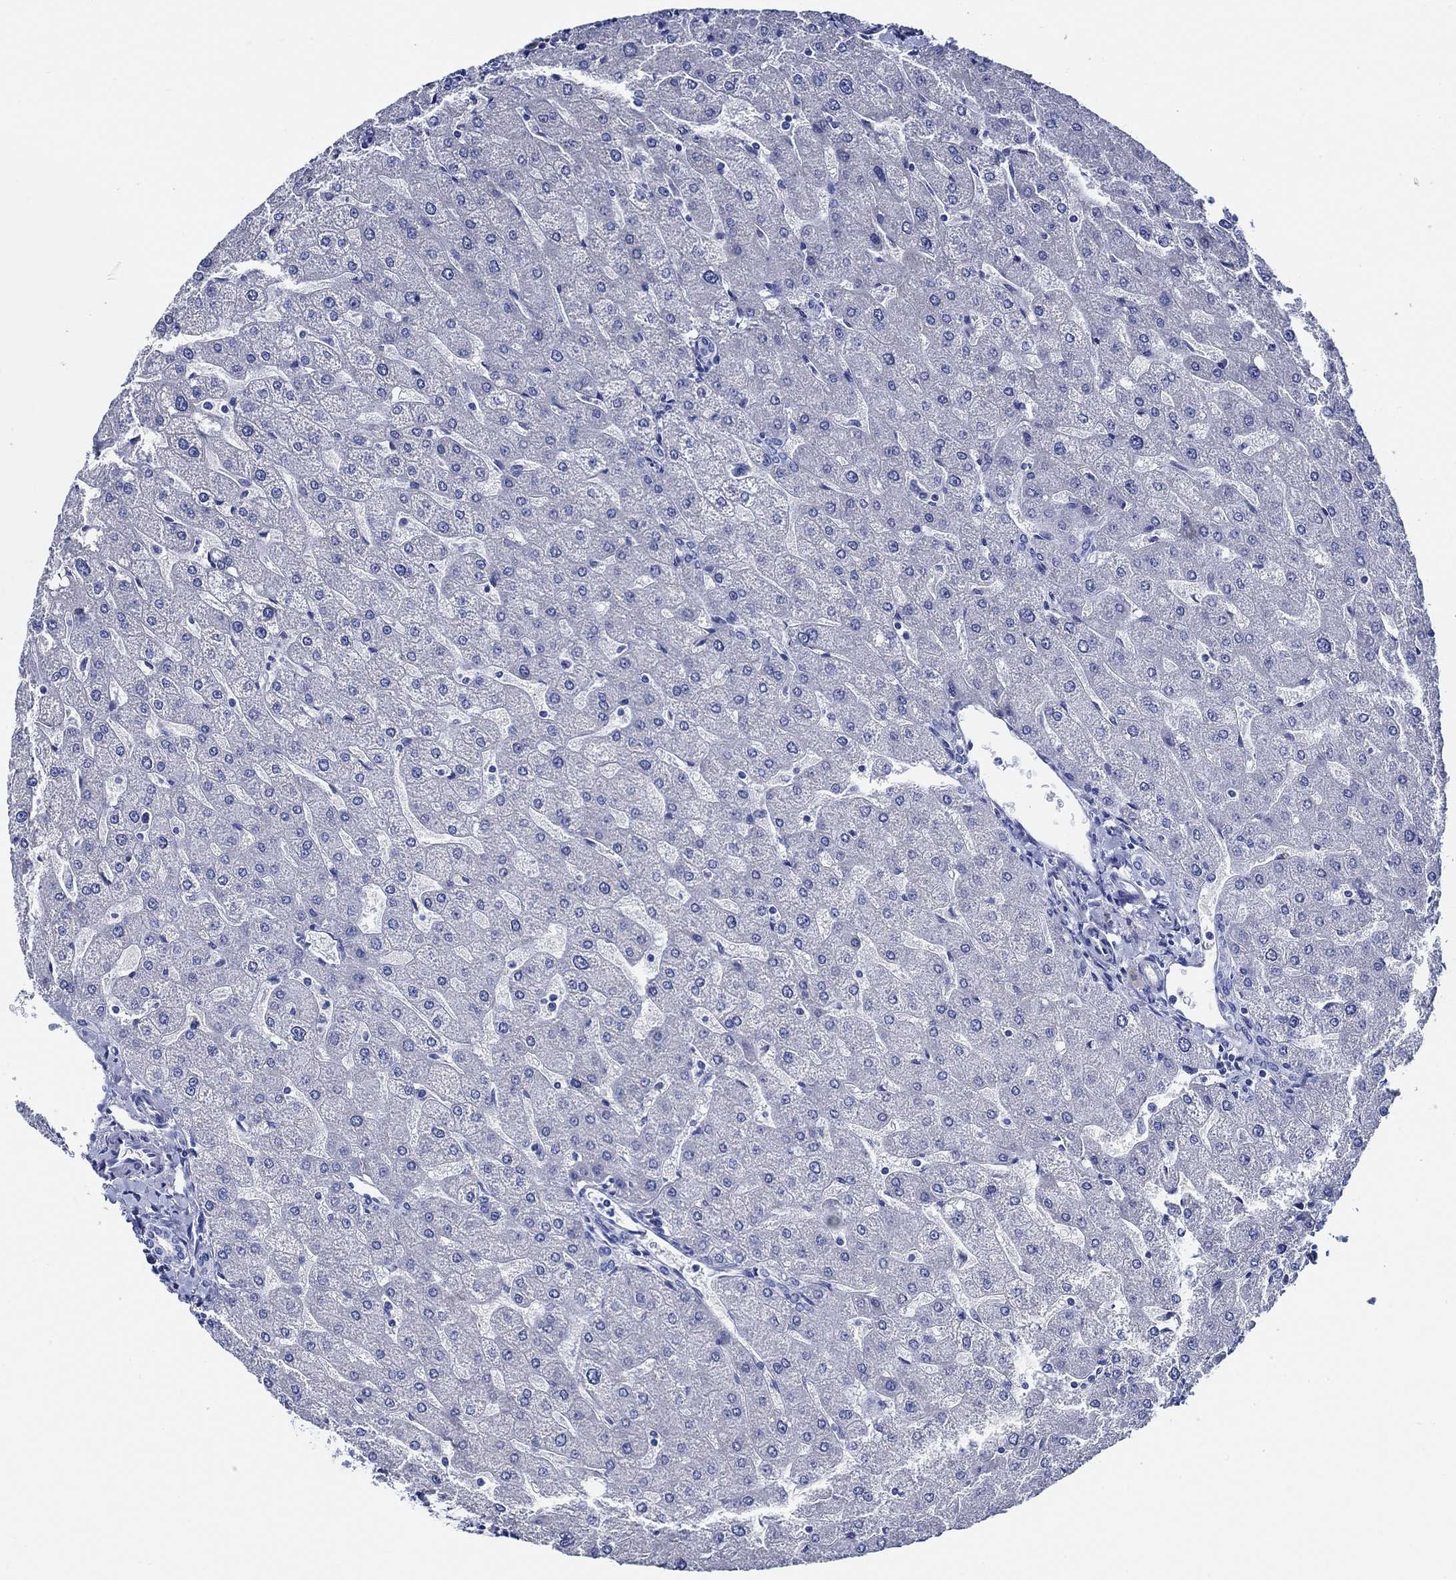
{"staining": {"intensity": "negative", "quantity": "none", "location": "none"}, "tissue": "liver", "cell_type": "Cholangiocytes", "image_type": "normal", "snomed": [{"axis": "morphology", "description": "Normal tissue, NOS"}, {"axis": "topography", "description": "Liver"}], "caption": "This is an IHC micrograph of normal liver. There is no expression in cholangiocytes.", "gene": "WDR62", "patient": {"sex": "male", "age": 67}}